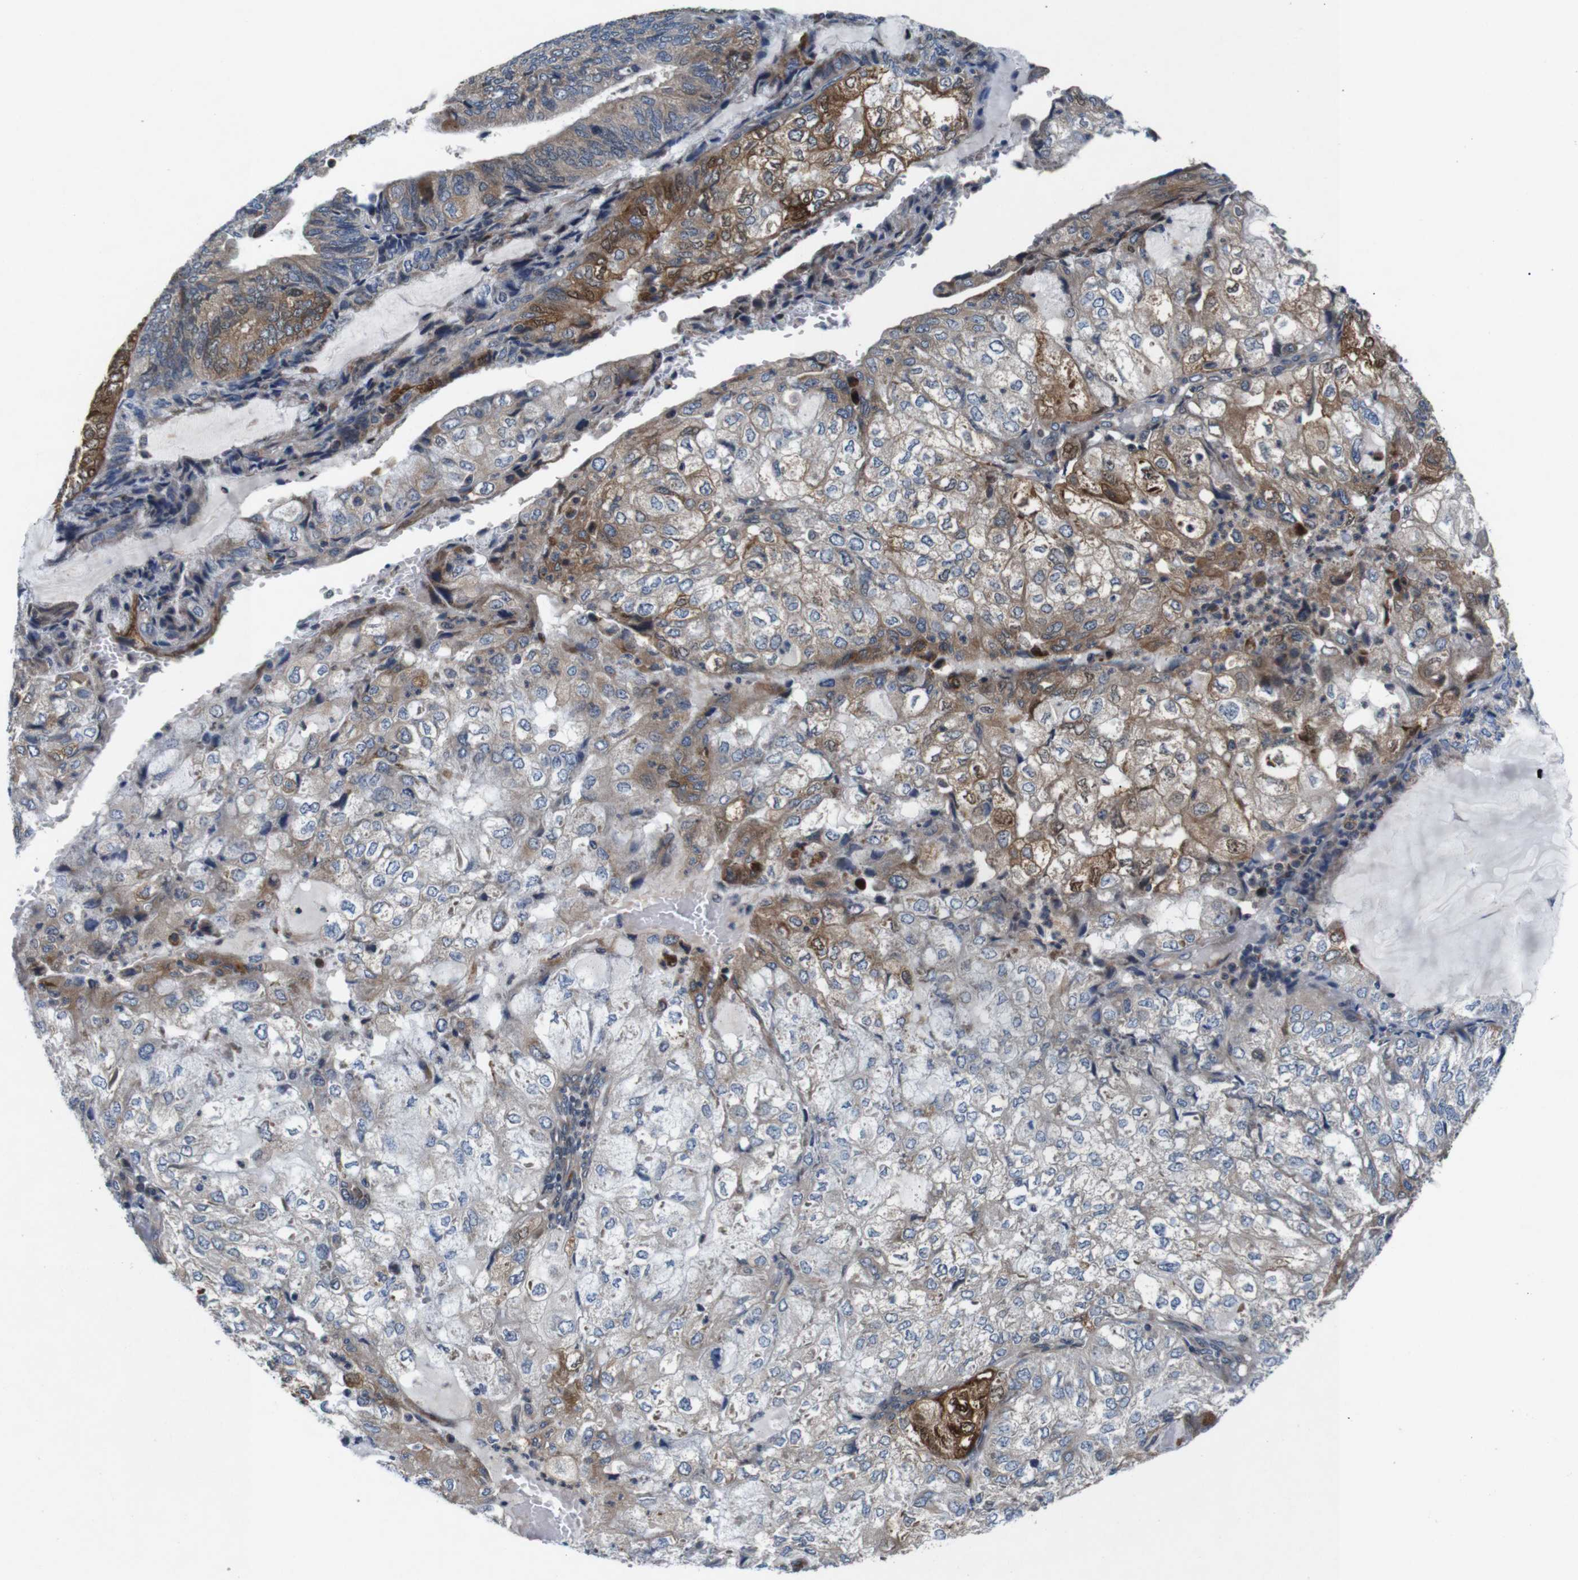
{"staining": {"intensity": "moderate", "quantity": "25%-75%", "location": "cytoplasmic/membranous,nuclear"}, "tissue": "endometrial cancer", "cell_type": "Tumor cells", "image_type": "cancer", "snomed": [{"axis": "morphology", "description": "Adenocarcinoma, NOS"}, {"axis": "topography", "description": "Endometrium"}], "caption": "The immunohistochemical stain highlights moderate cytoplasmic/membranous and nuclear positivity in tumor cells of endometrial cancer (adenocarcinoma) tissue.", "gene": "JAK1", "patient": {"sex": "female", "age": 81}}